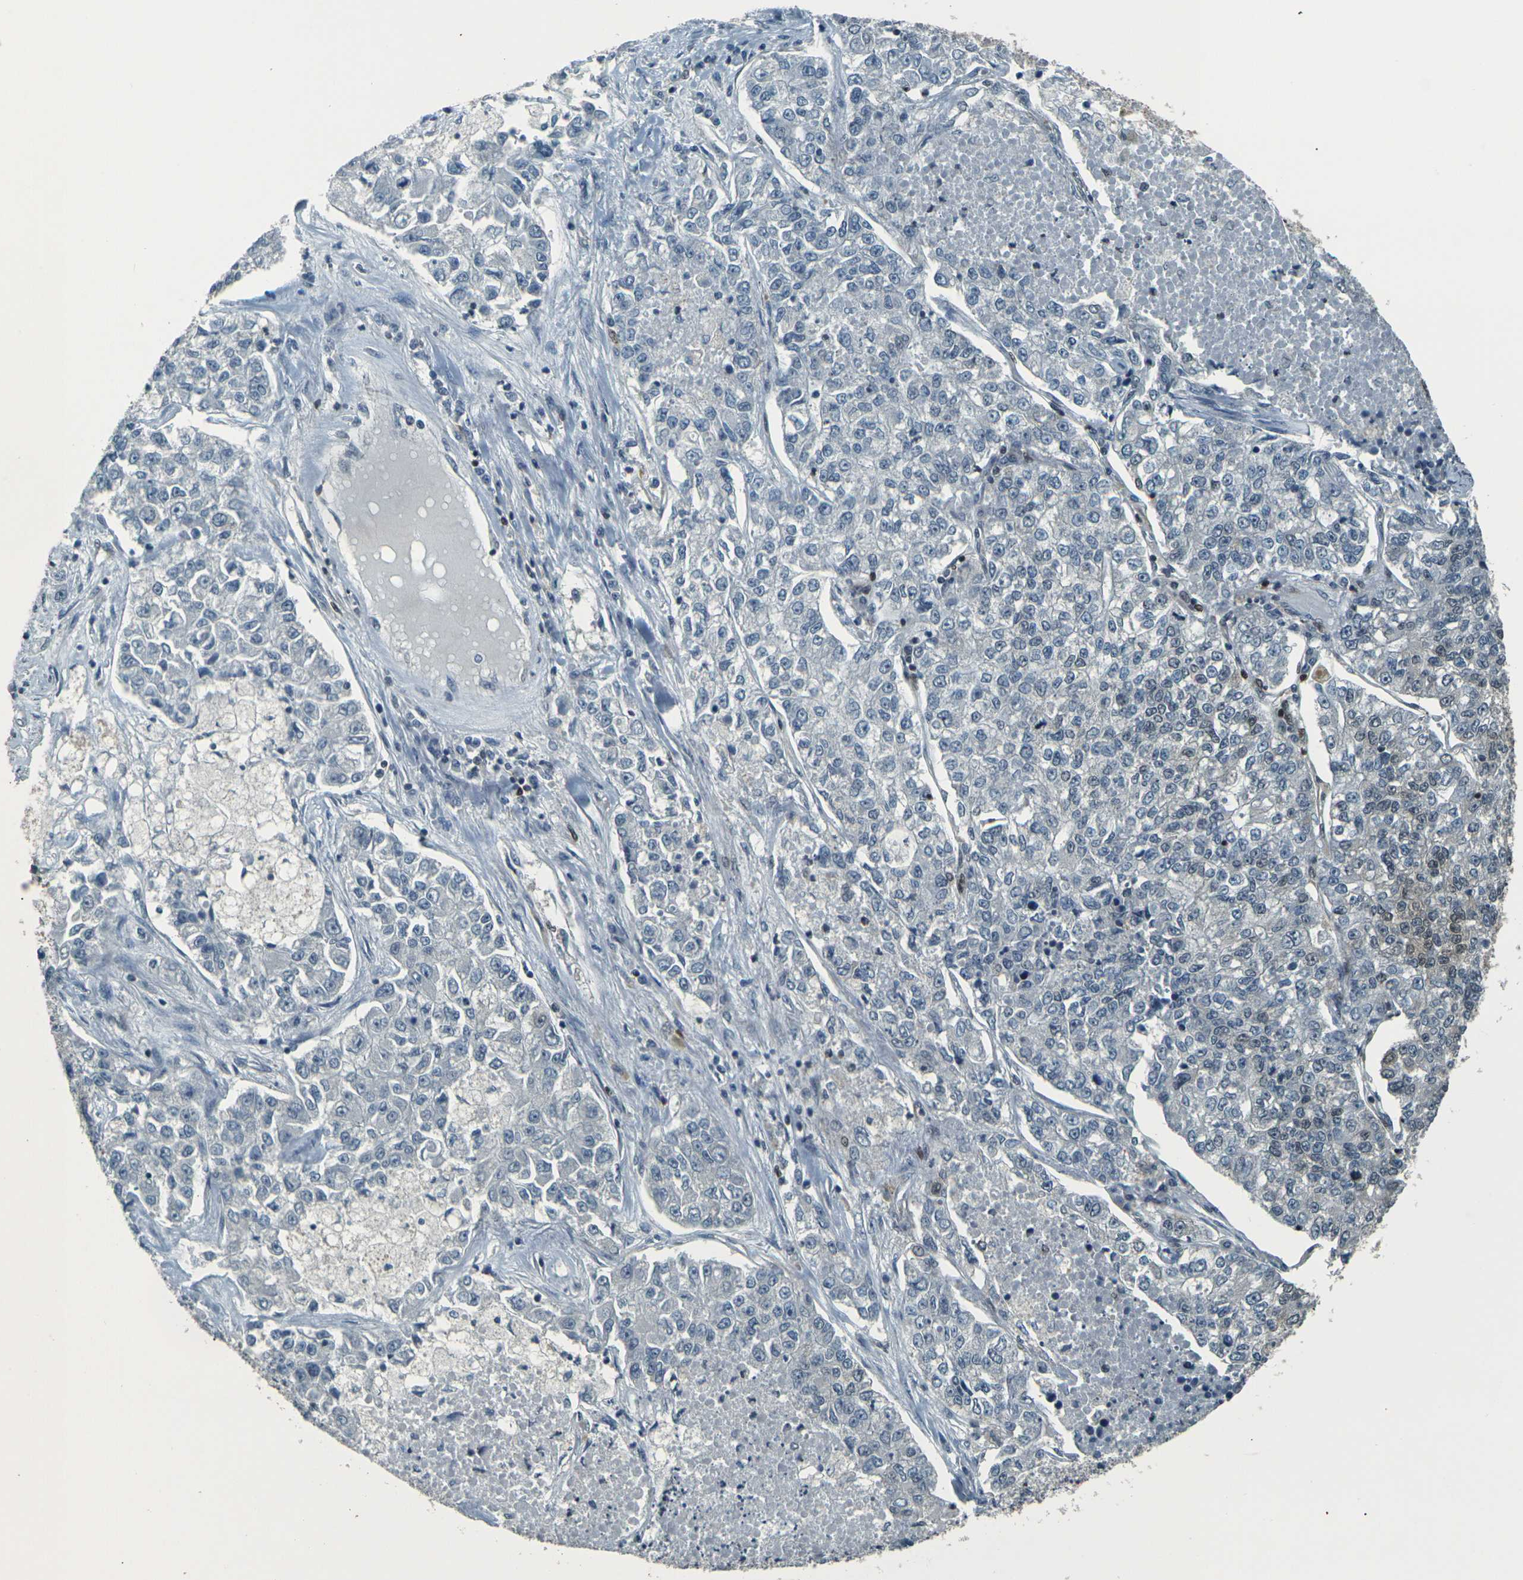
{"staining": {"intensity": "negative", "quantity": "none", "location": "none"}, "tissue": "lung cancer", "cell_type": "Tumor cells", "image_type": "cancer", "snomed": [{"axis": "morphology", "description": "Adenocarcinoma, NOS"}, {"axis": "topography", "description": "Lung"}], "caption": "High power microscopy image of an immunohistochemistry image of lung cancer, revealing no significant staining in tumor cells.", "gene": "NHEJ1", "patient": {"sex": "male", "age": 49}}